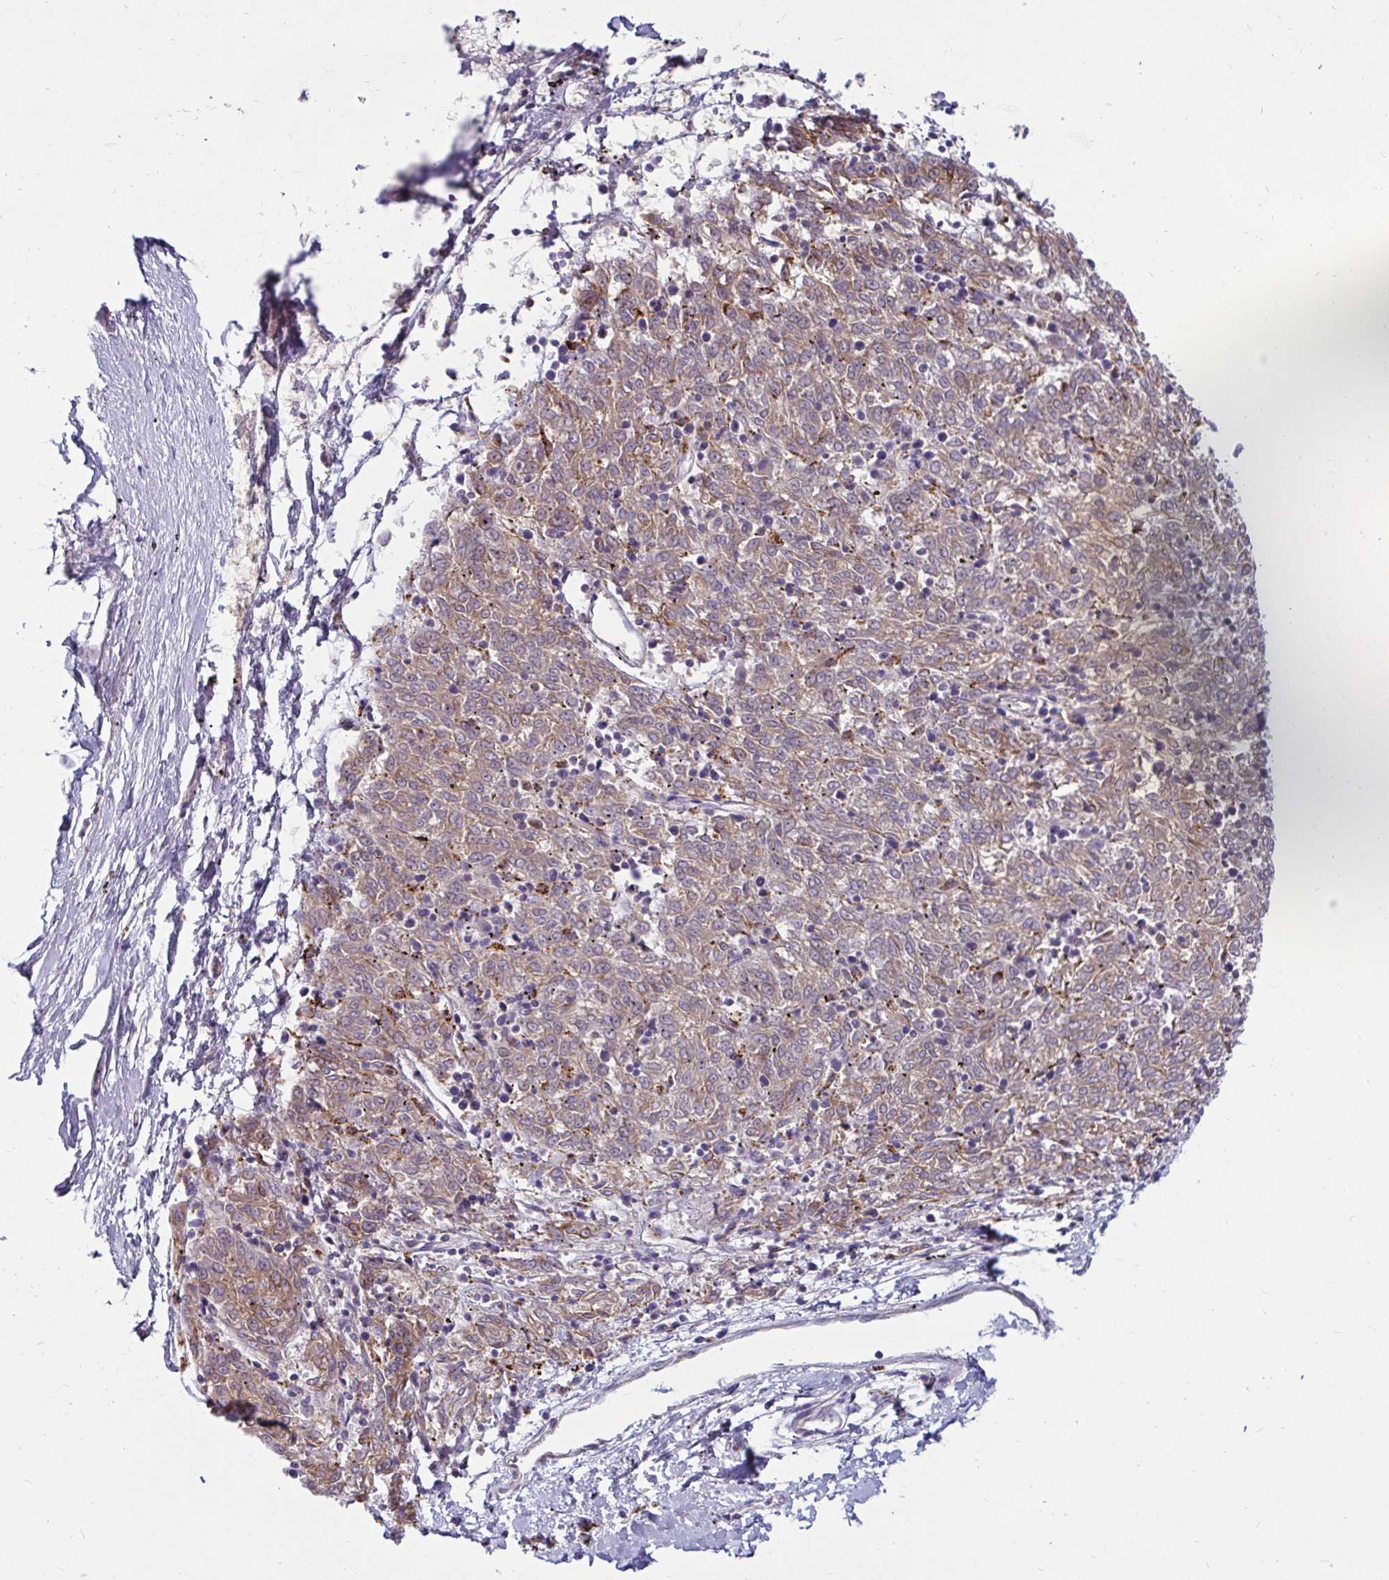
{"staining": {"intensity": "weak", "quantity": "<25%", "location": "cytoplasmic/membranous"}, "tissue": "melanoma", "cell_type": "Tumor cells", "image_type": "cancer", "snomed": [{"axis": "morphology", "description": "Malignant melanoma, NOS"}, {"axis": "topography", "description": "Skin"}], "caption": "An image of human melanoma is negative for staining in tumor cells.", "gene": "CTSZ", "patient": {"sex": "female", "age": 72}}